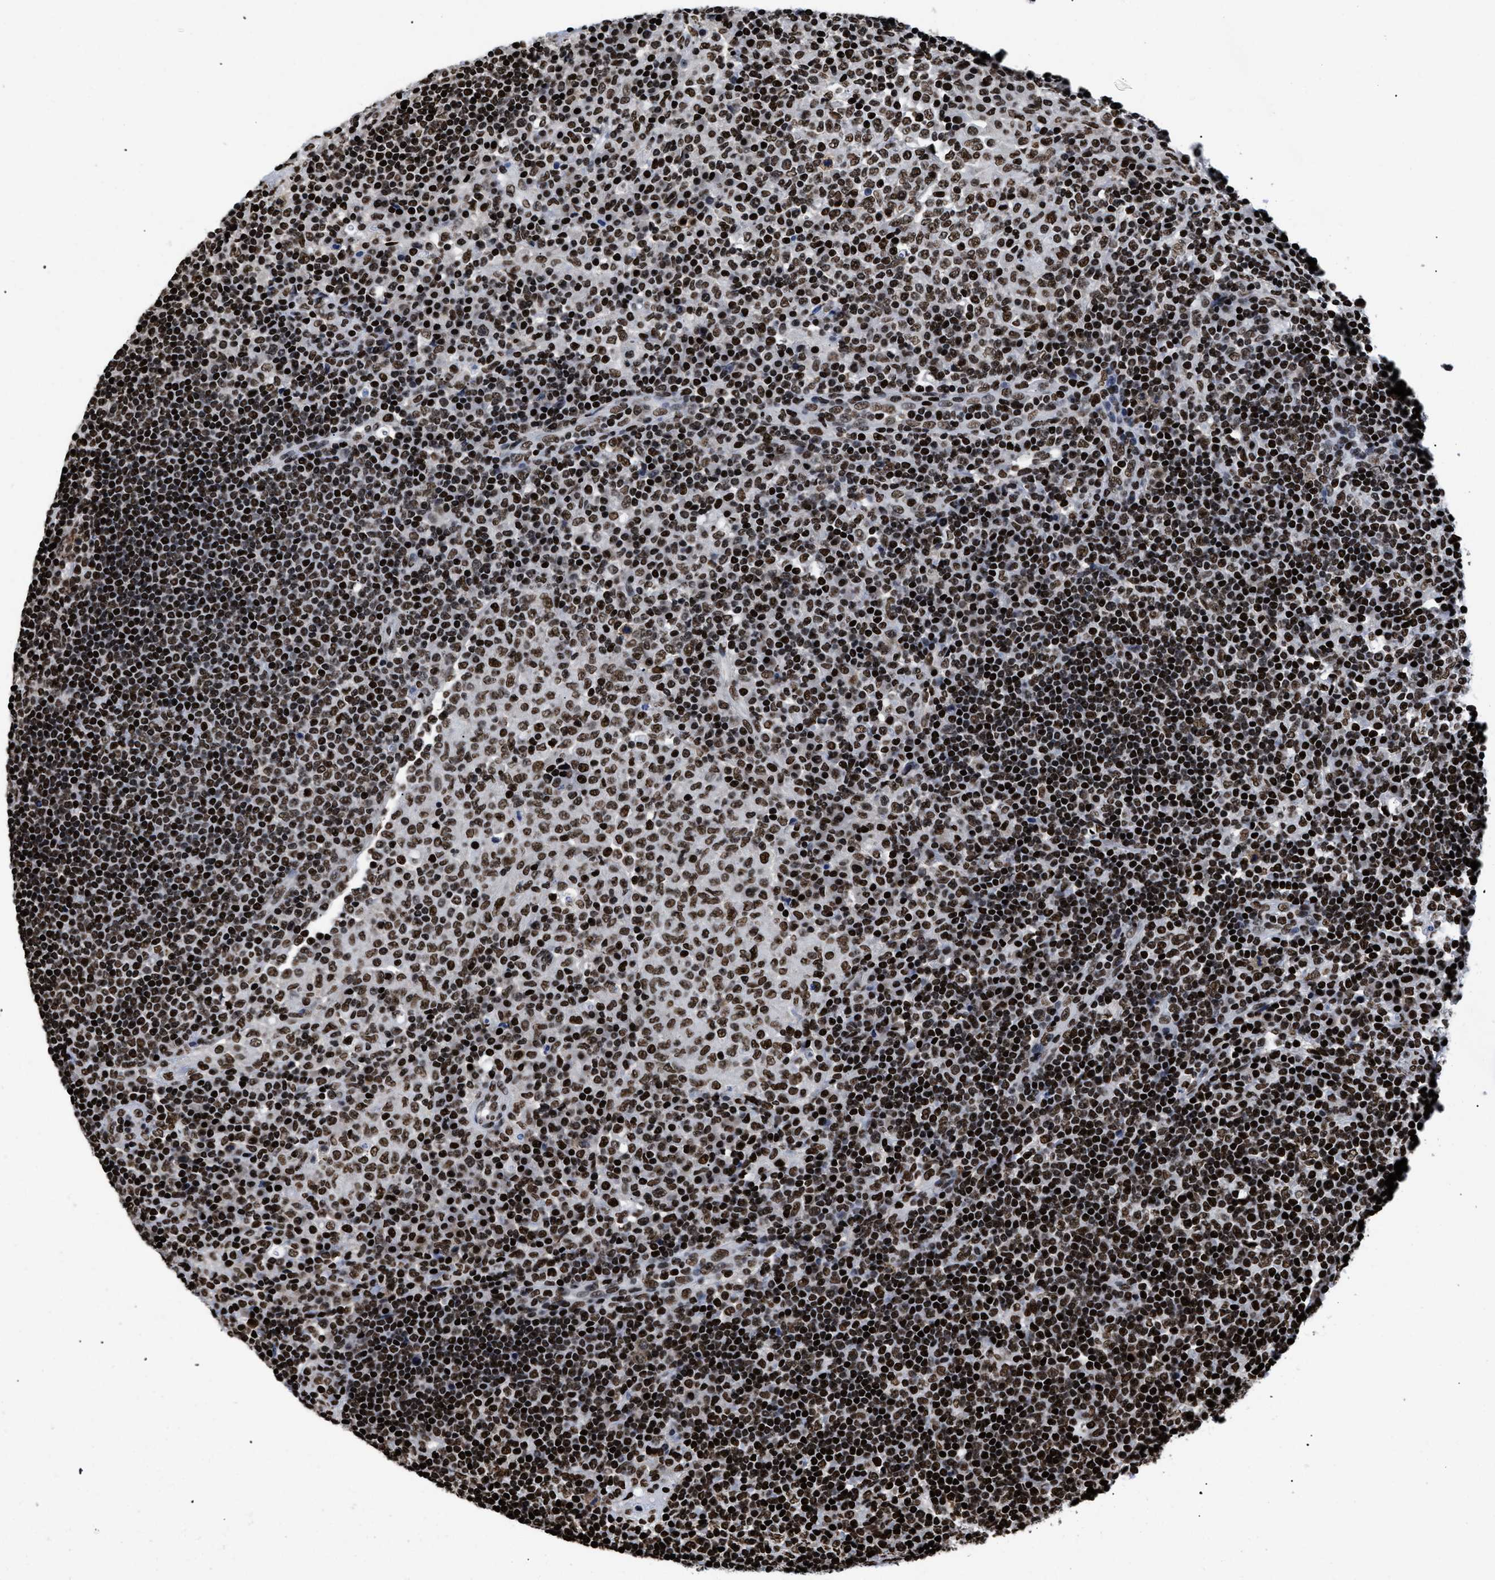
{"staining": {"intensity": "strong", "quantity": ">75%", "location": "nuclear"}, "tissue": "lymph node", "cell_type": "Germinal center cells", "image_type": "normal", "snomed": [{"axis": "morphology", "description": "Normal tissue, NOS"}, {"axis": "topography", "description": "Lymph node"}], "caption": "This photomicrograph shows immunohistochemistry (IHC) staining of unremarkable lymph node, with high strong nuclear staining in approximately >75% of germinal center cells.", "gene": "CALHM3", "patient": {"sex": "female", "age": 53}}